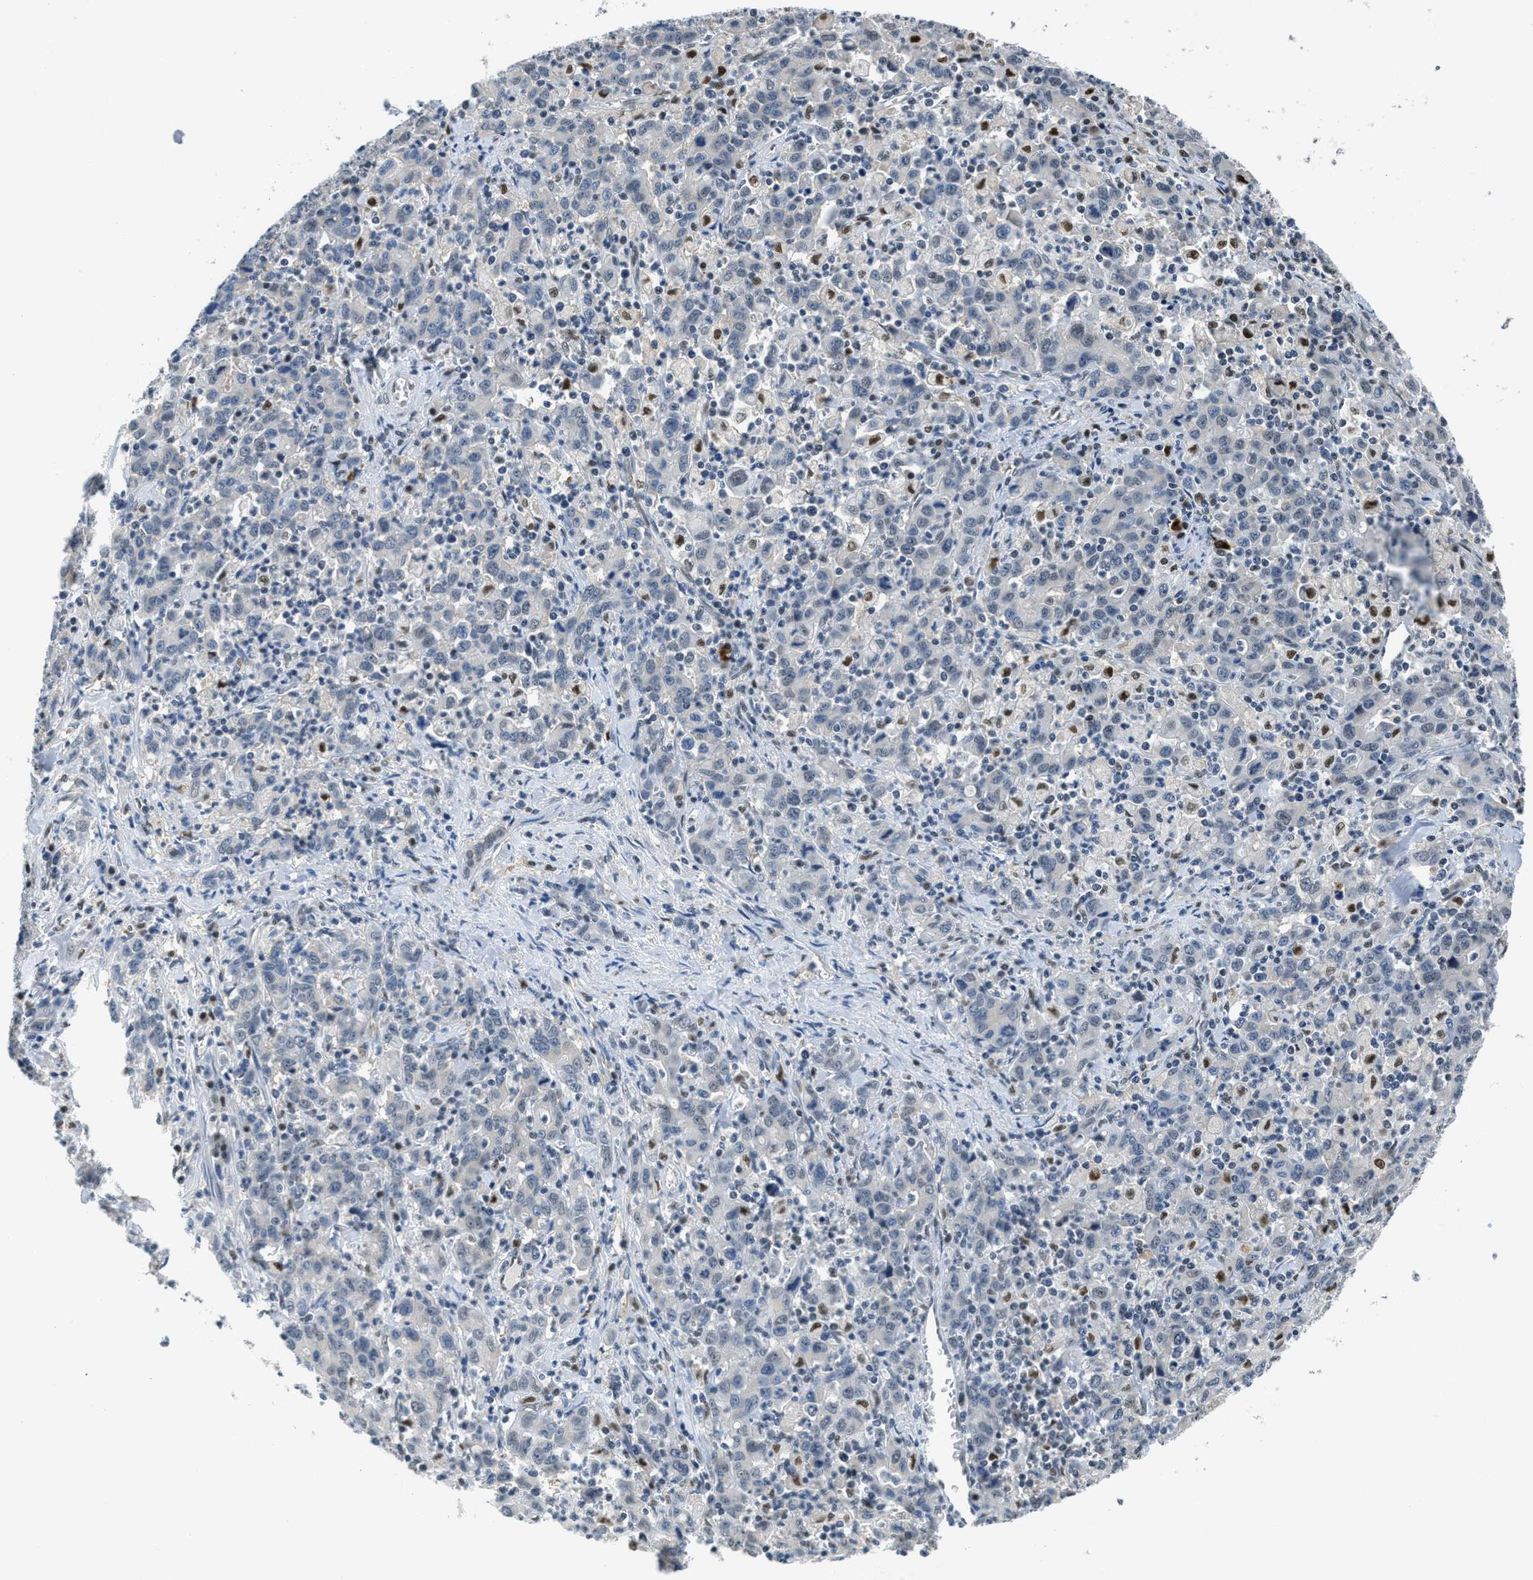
{"staining": {"intensity": "negative", "quantity": "none", "location": "none"}, "tissue": "stomach cancer", "cell_type": "Tumor cells", "image_type": "cancer", "snomed": [{"axis": "morphology", "description": "Adenocarcinoma, NOS"}, {"axis": "topography", "description": "Stomach, lower"}], "caption": "This is an immunohistochemistry histopathology image of human stomach cancer (adenocarcinoma). There is no positivity in tumor cells.", "gene": "ALX1", "patient": {"sex": "male", "age": 88}}